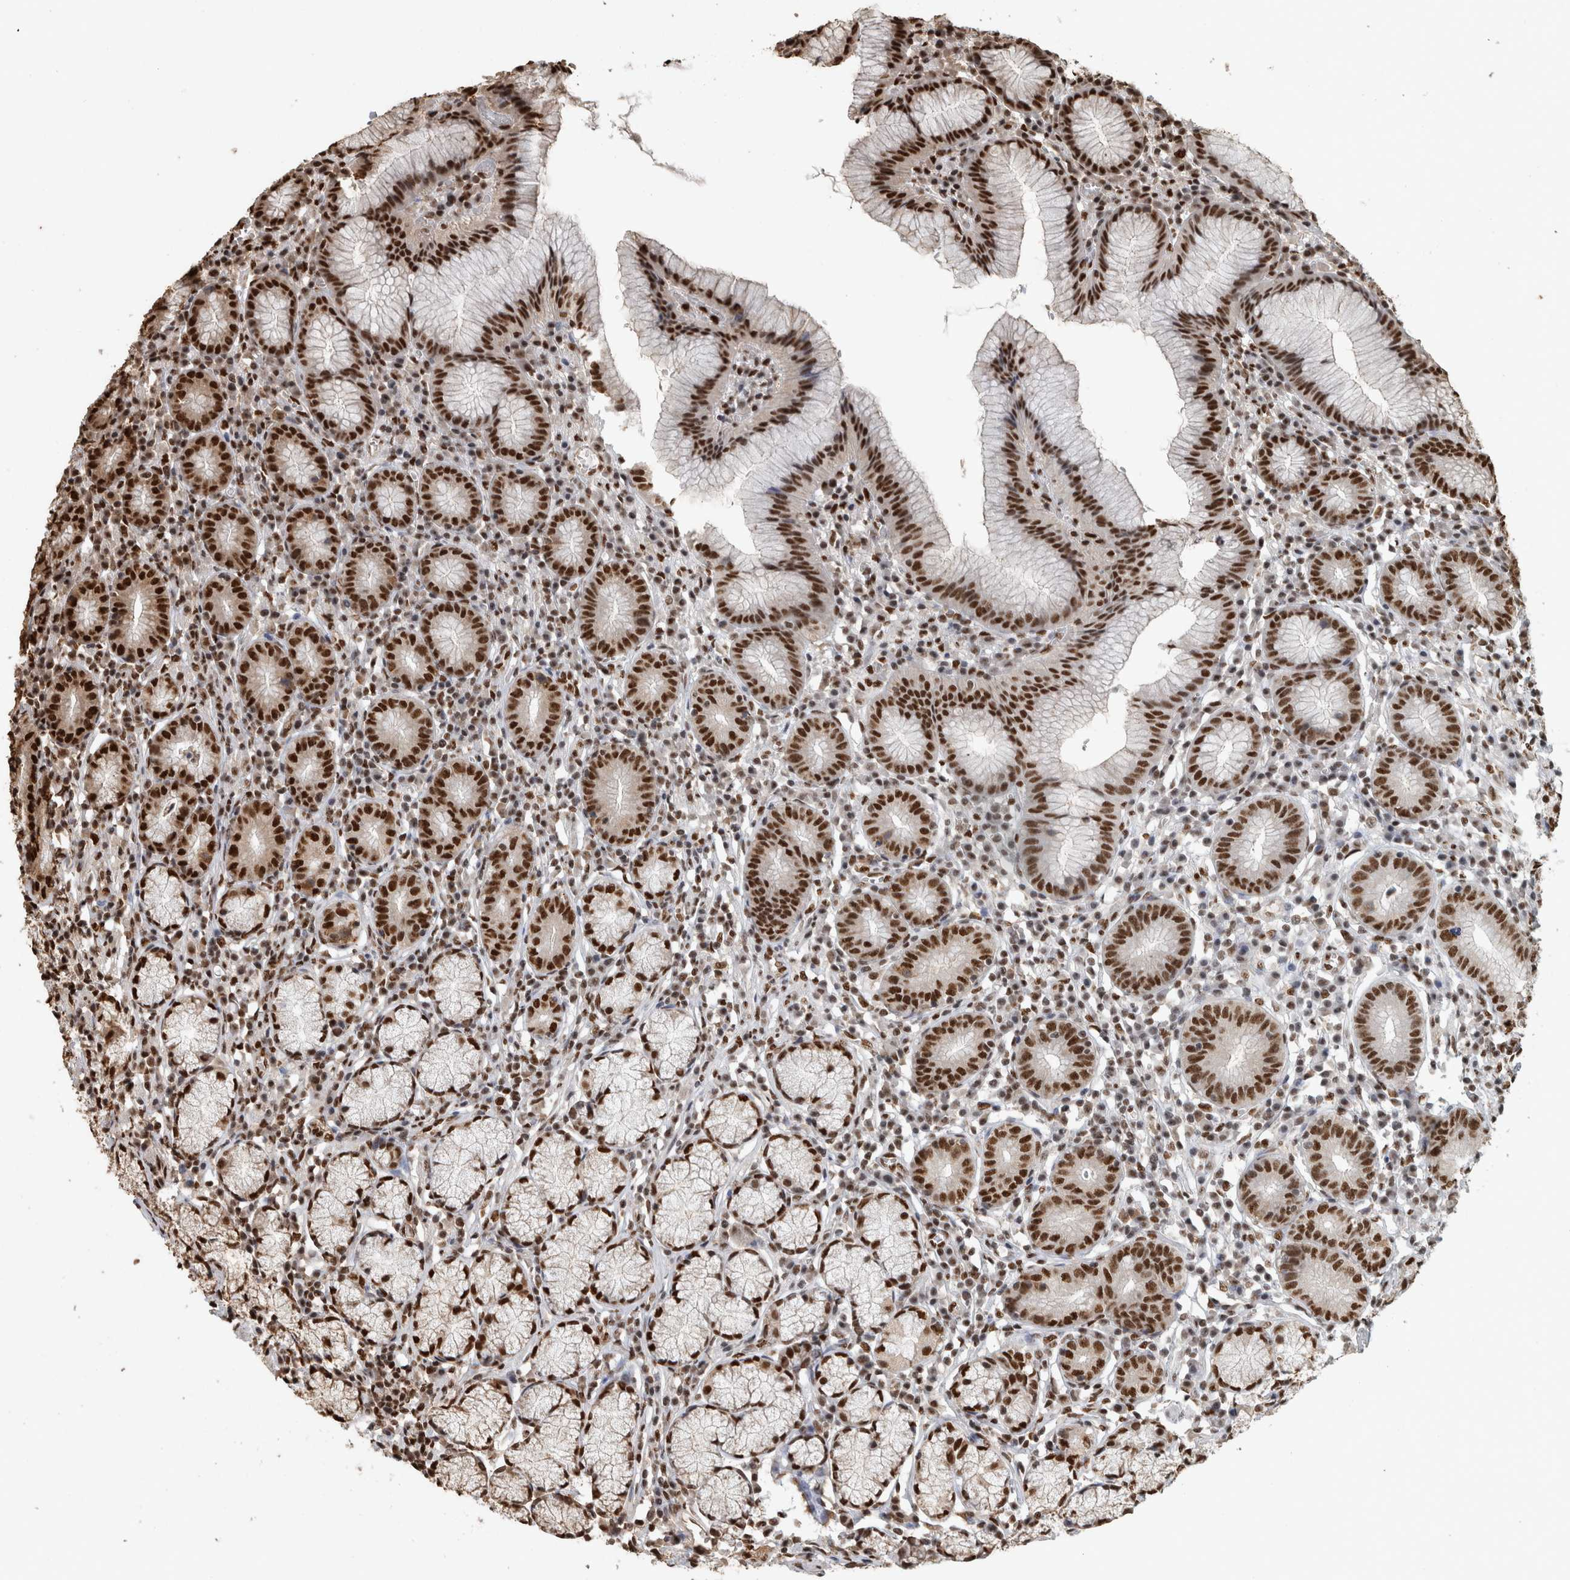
{"staining": {"intensity": "strong", "quantity": ">75%", "location": "nuclear"}, "tissue": "stomach", "cell_type": "Glandular cells", "image_type": "normal", "snomed": [{"axis": "morphology", "description": "Normal tissue, NOS"}, {"axis": "topography", "description": "Stomach"}], "caption": "The micrograph demonstrates immunohistochemical staining of normal stomach. There is strong nuclear positivity is appreciated in about >75% of glandular cells.", "gene": "RAD50", "patient": {"sex": "male", "age": 55}}